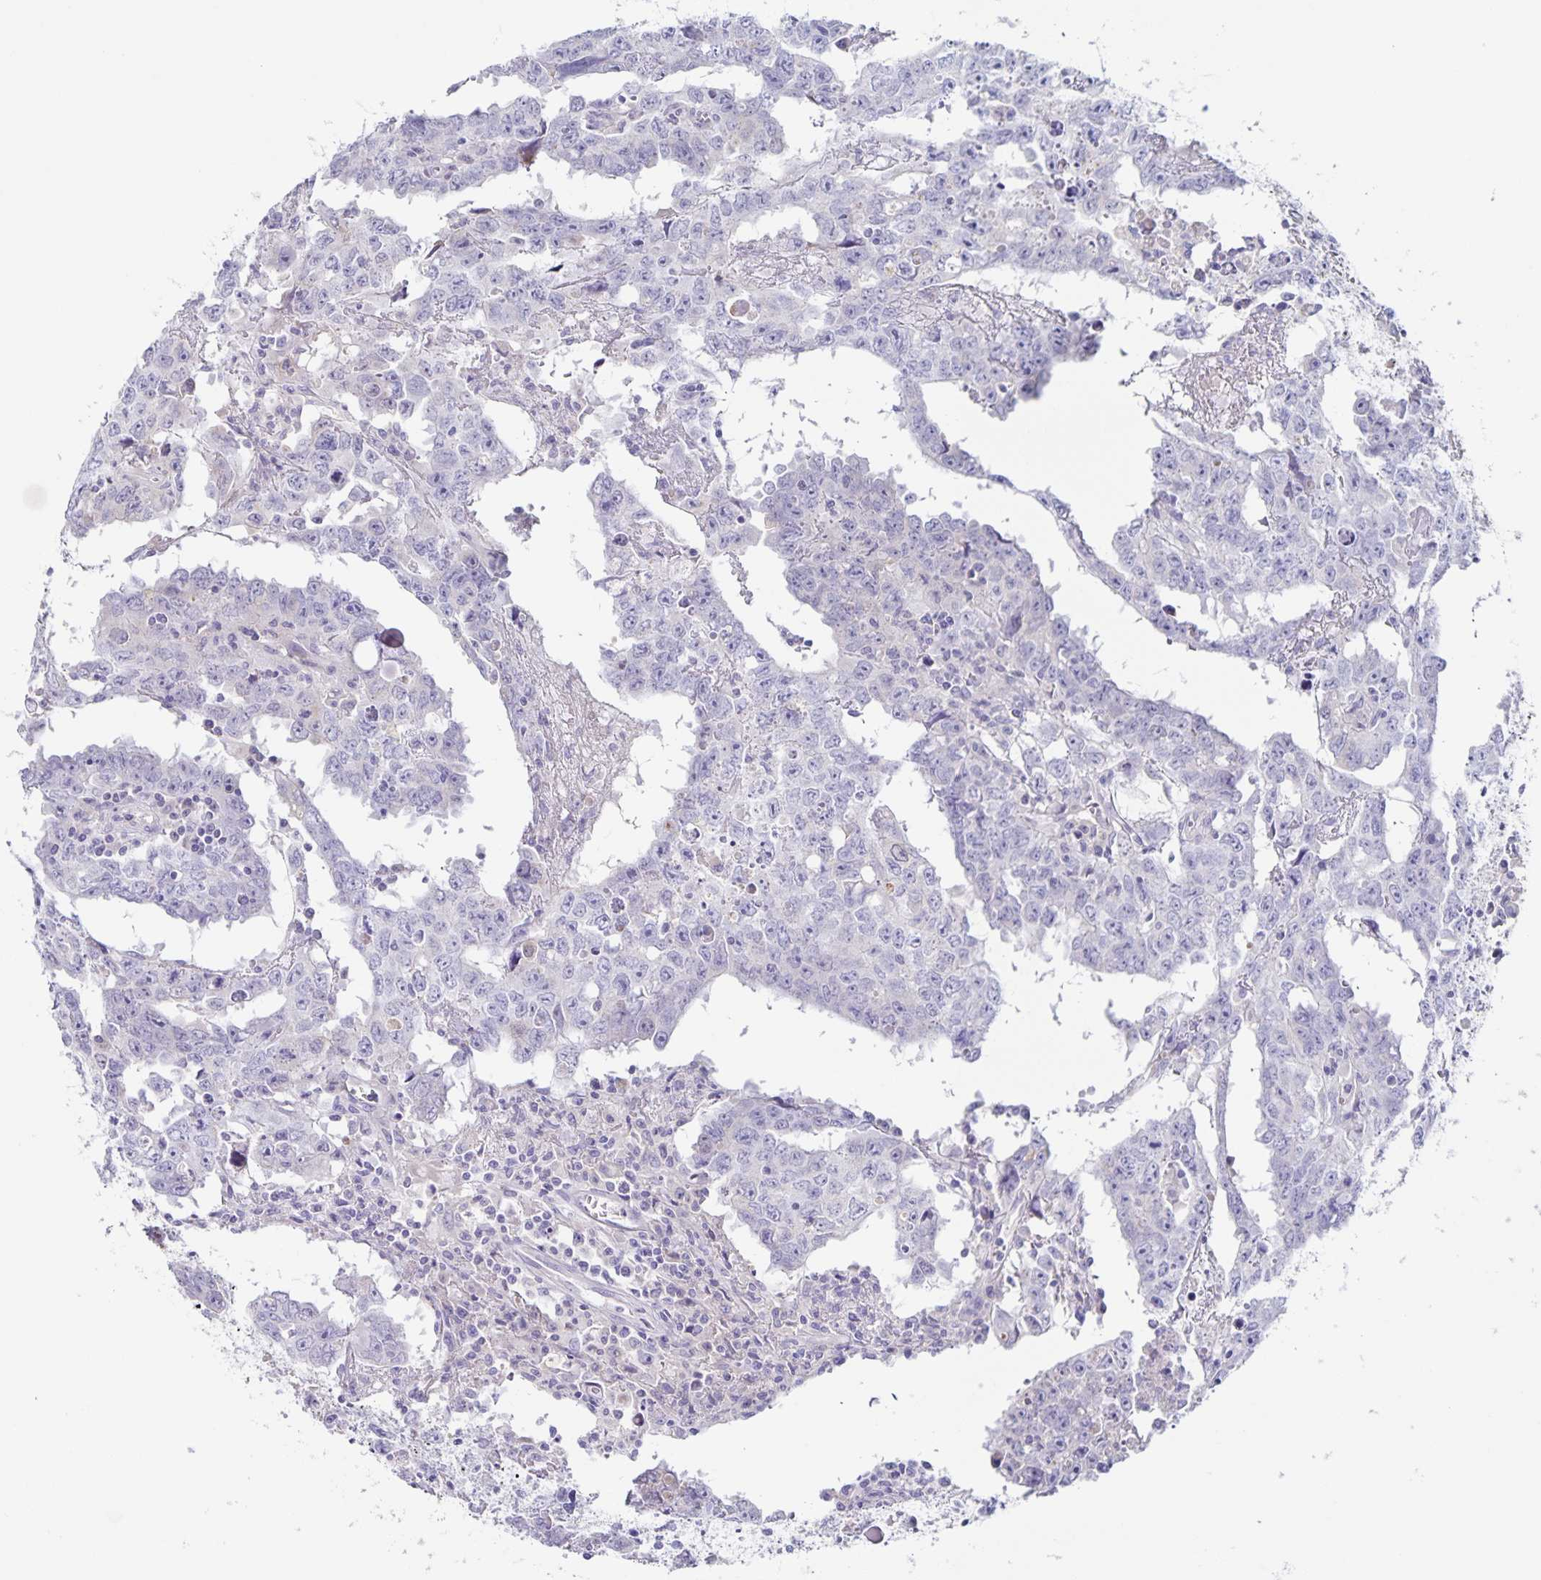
{"staining": {"intensity": "negative", "quantity": "none", "location": "none"}, "tissue": "testis cancer", "cell_type": "Tumor cells", "image_type": "cancer", "snomed": [{"axis": "morphology", "description": "Carcinoma, Embryonal, NOS"}, {"axis": "topography", "description": "Testis"}], "caption": "An image of testis embryonal carcinoma stained for a protein shows no brown staining in tumor cells. (Stains: DAB (3,3'-diaminobenzidine) immunohistochemistry (IHC) with hematoxylin counter stain, Microscopy: brightfield microscopy at high magnification).", "gene": "RPL36A", "patient": {"sex": "male", "age": 22}}